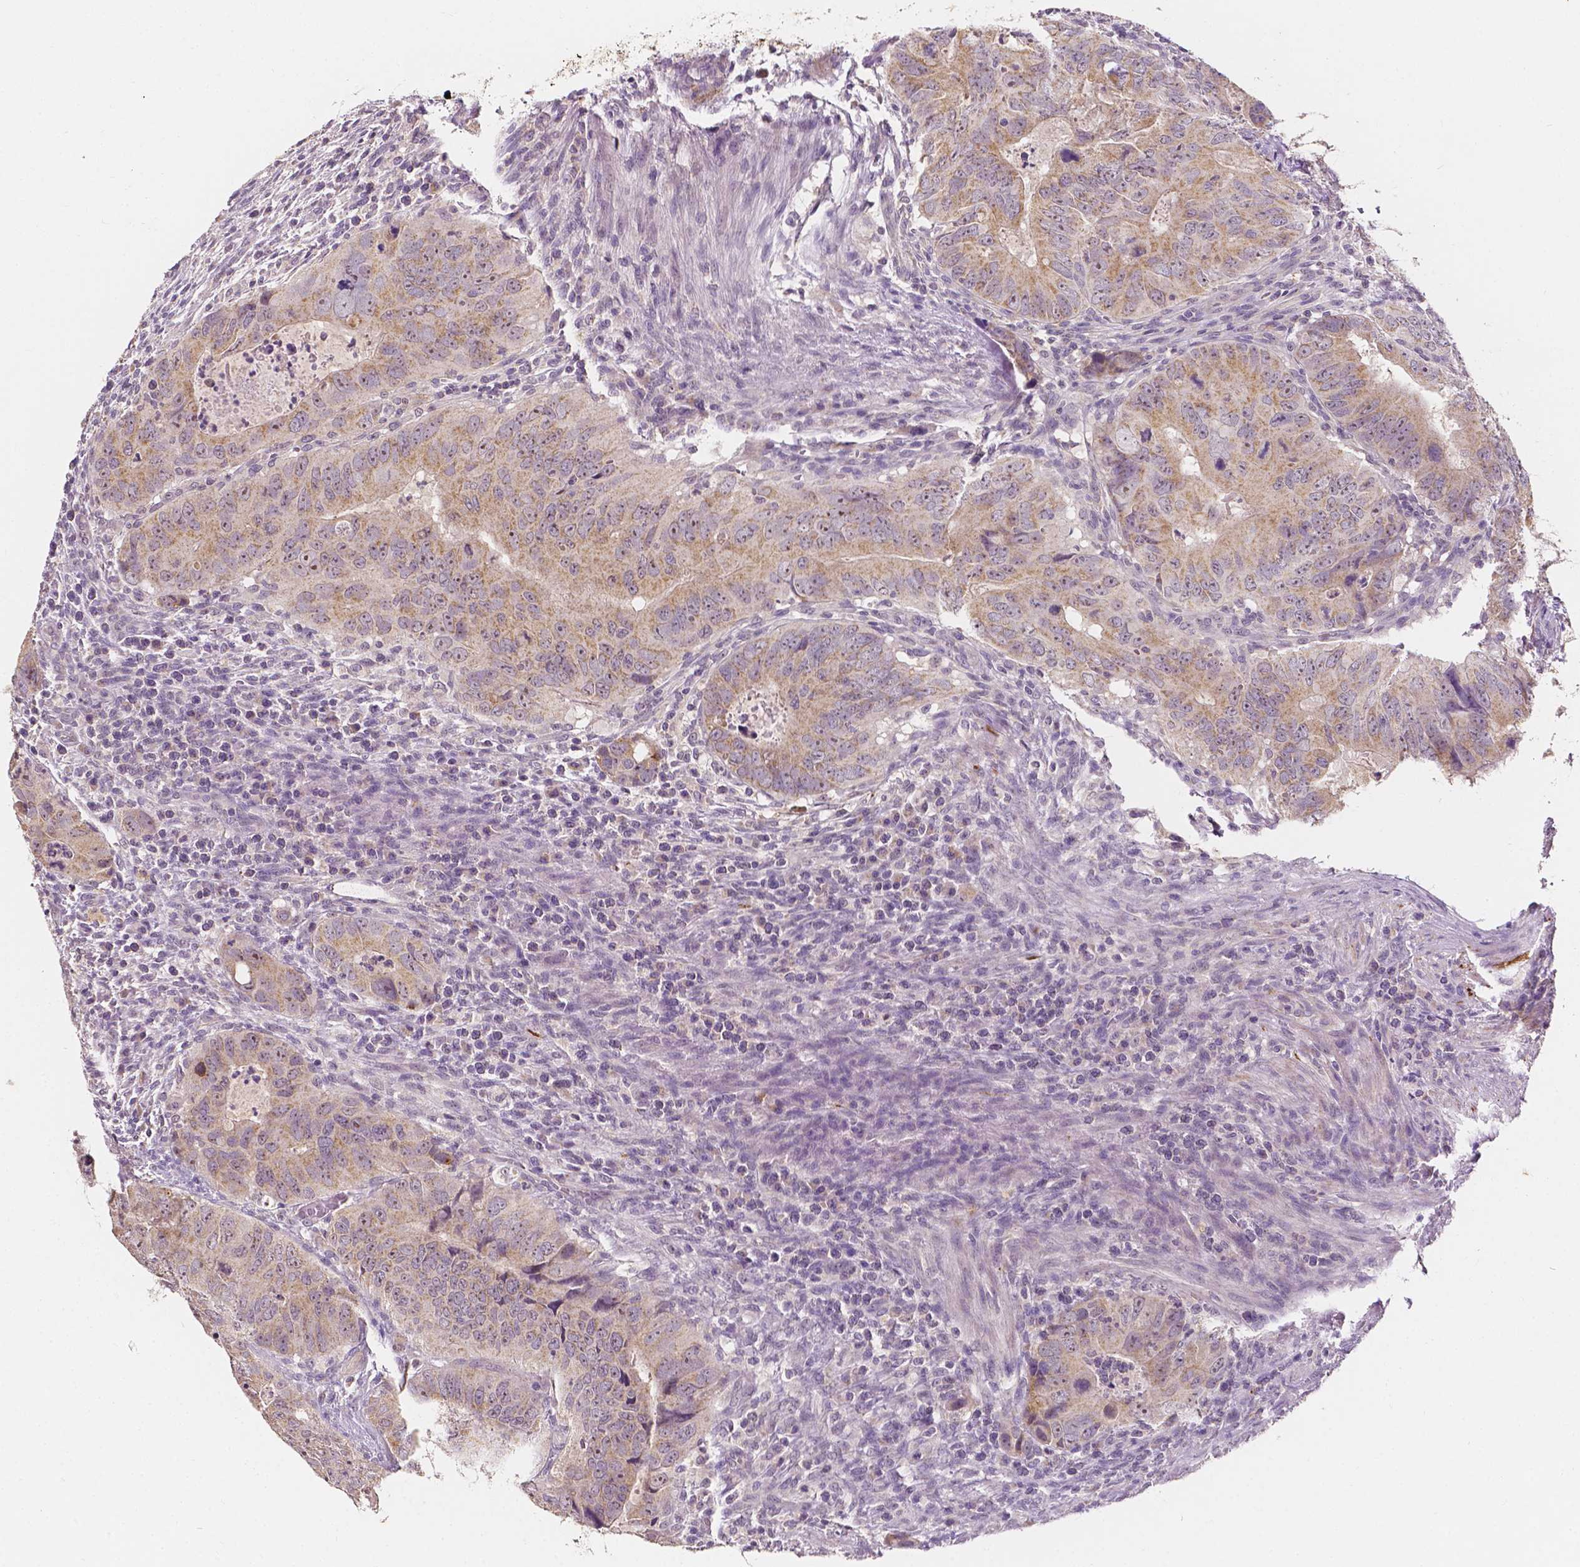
{"staining": {"intensity": "weak", "quantity": ">75%", "location": "cytoplasmic/membranous"}, "tissue": "colorectal cancer", "cell_type": "Tumor cells", "image_type": "cancer", "snomed": [{"axis": "morphology", "description": "Adenocarcinoma, NOS"}, {"axis": "topography", "description": "Colon"}], "caption": "DAB (3,3'-diaminobenzidine) immunohistochemical staining of human colorectal cancer (adenocarcinoma) displays weak cytoplasmic/membranous protein staining in approximately >75% of tumor cells.", "gene": "SIRT2", "patient": {"sex": "male", "age": 79}}